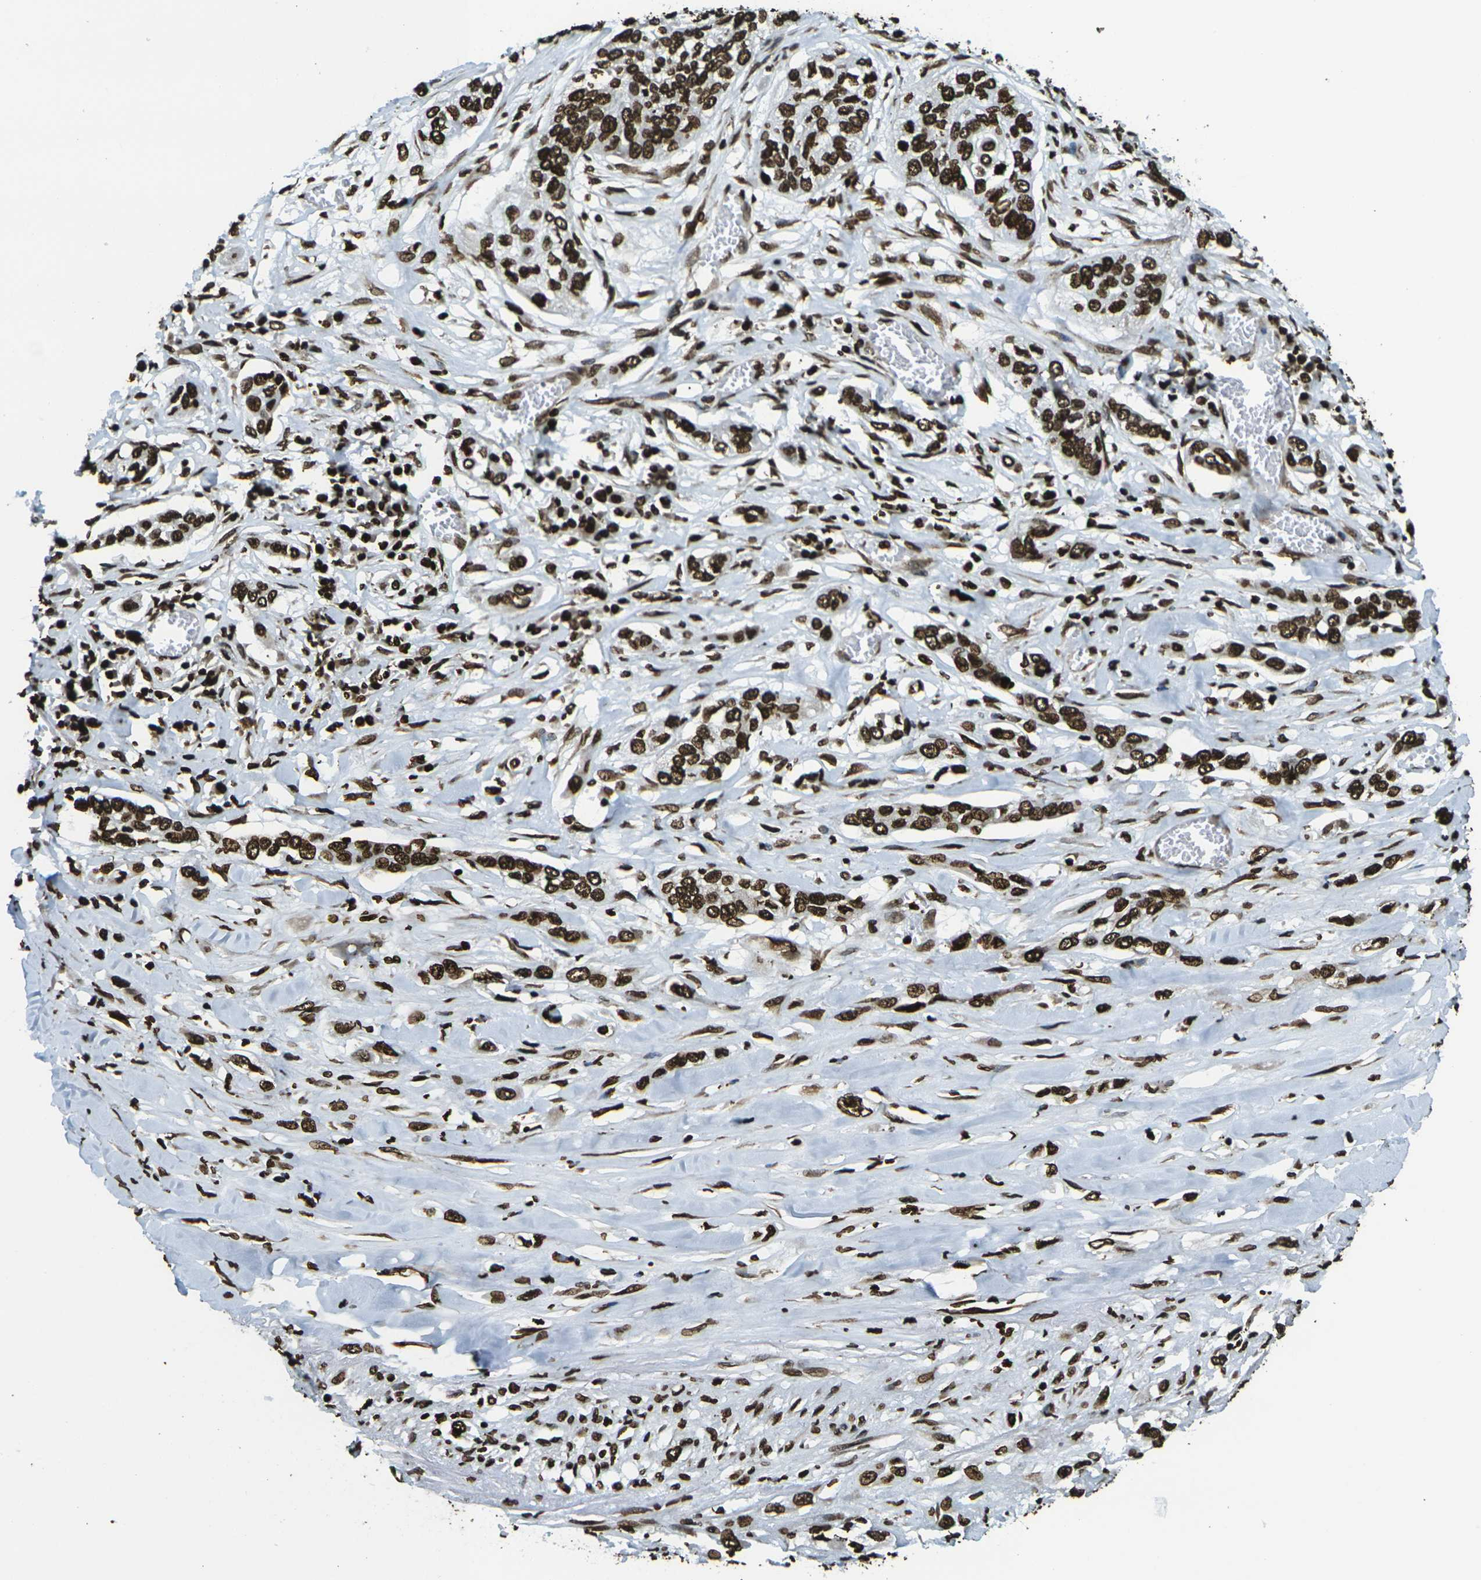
{"staining": {"intensity": "strong", "quantity": ">75%", "location": "nuclear"}, "tissue": "lung cancer", "cell_type": "Tumor cells", "image_type": "cancer", "snomed": [{"axis": "morphology", "description": "Squamous cell carcinoma, NOS"}, {"axis": "topography", "description": "Lung"}], "caption": "Strong nuclear expression is identified in approximately >75% of tumor cells in squamous cell carcinoma (lung).", "gene": "H1-2", "patient": {"sex": "male", "age": 71}}